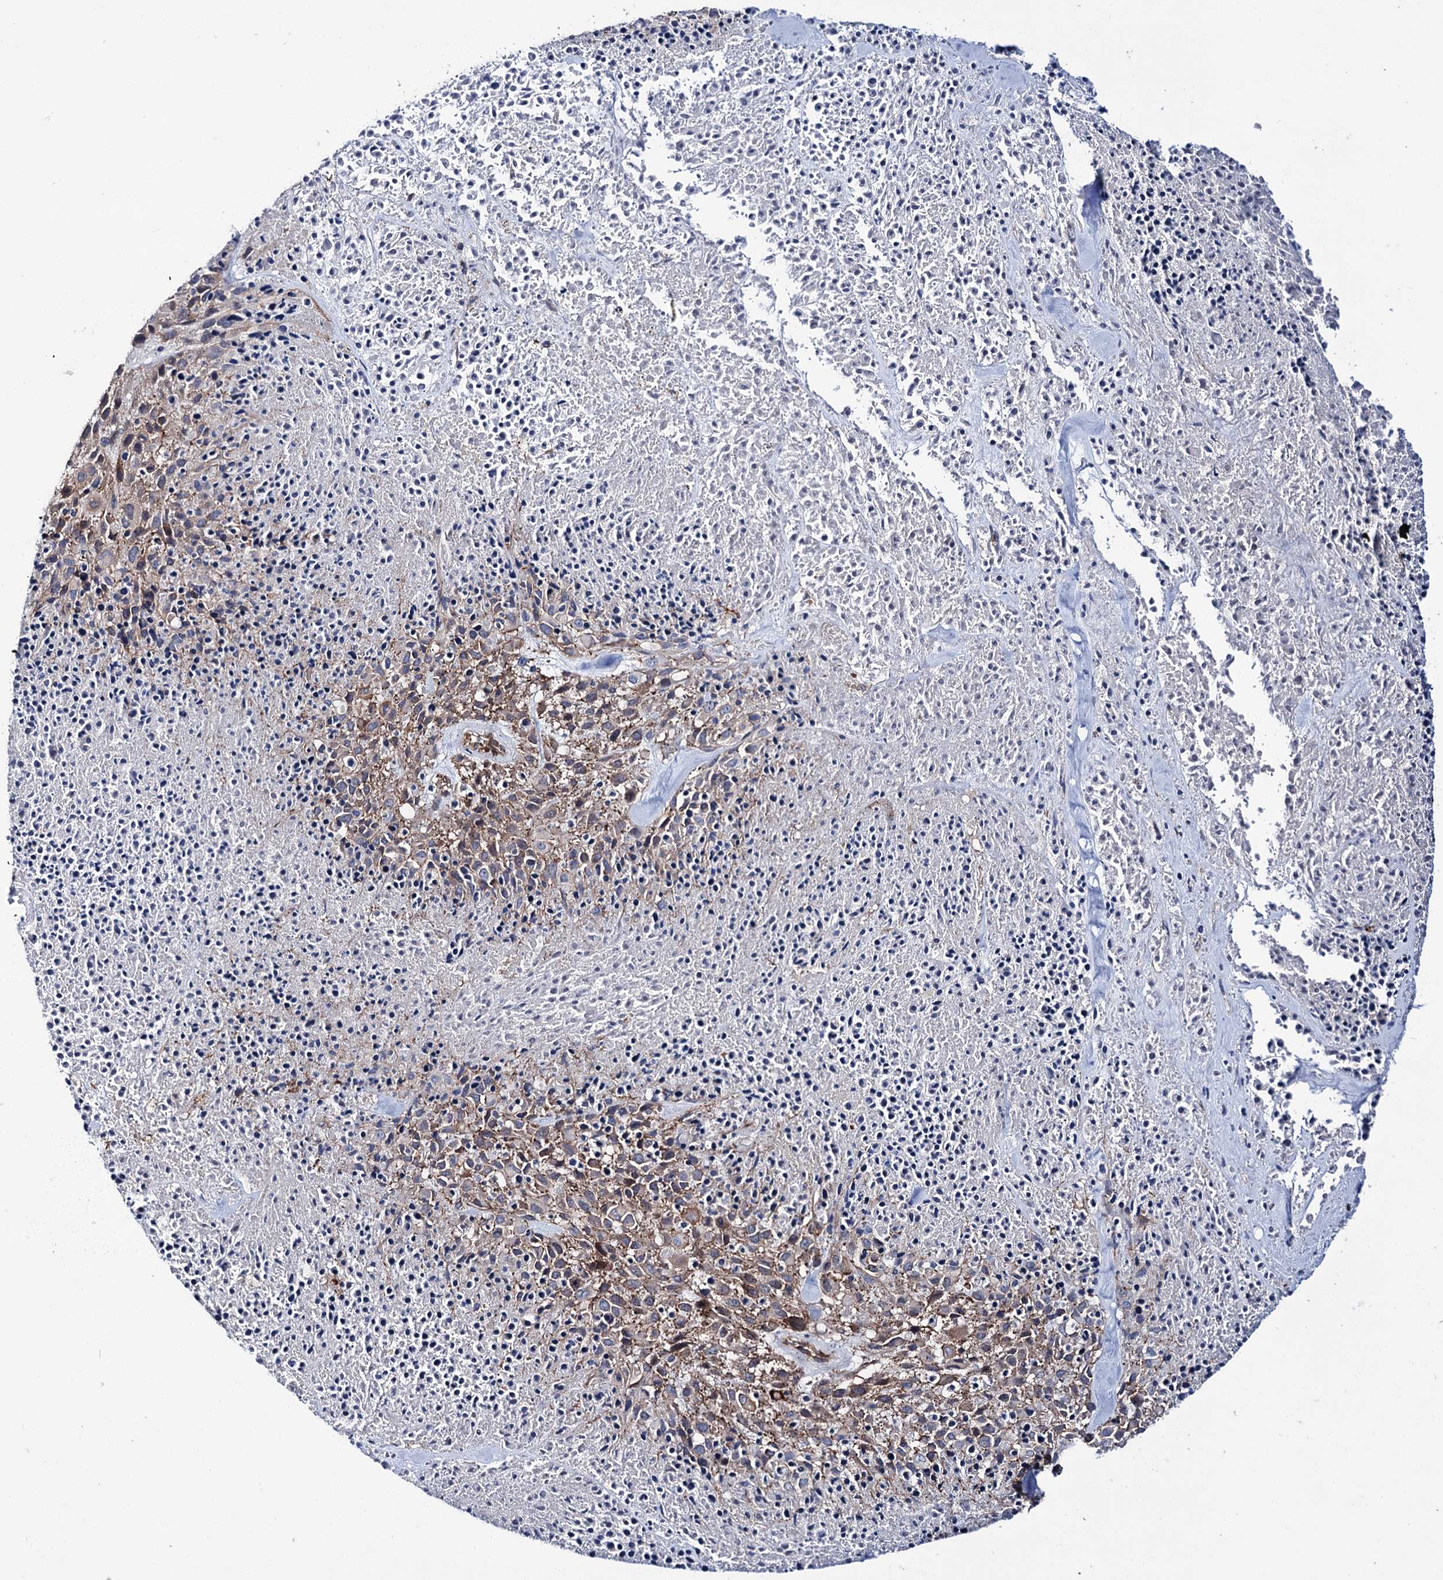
{"staining": {"intensity": "weak", "quantity": "25%-75%", "location": "cytoplasmic/membranous"}, "tissue": "melanoma", "cell_type": "Tumor cells", "image_type": "cancer", "snomed": [{"axis": "morphology", "description": "Malignant melanoma, Metastatic site"}, {"axis": "topography", "description": "Skin"}], "caption": "Melanoma was stained to show a protein in brown. There is low levels of weak cytoplasmic/membranous staining in approximately 25%-75% of tumor cells. (DAB (3,3'-diaminobenzidine) IHC with brightfield microscopy, high magnification).", "gene": "DEF6", "patient": {"sex": "female", "age": 81}}